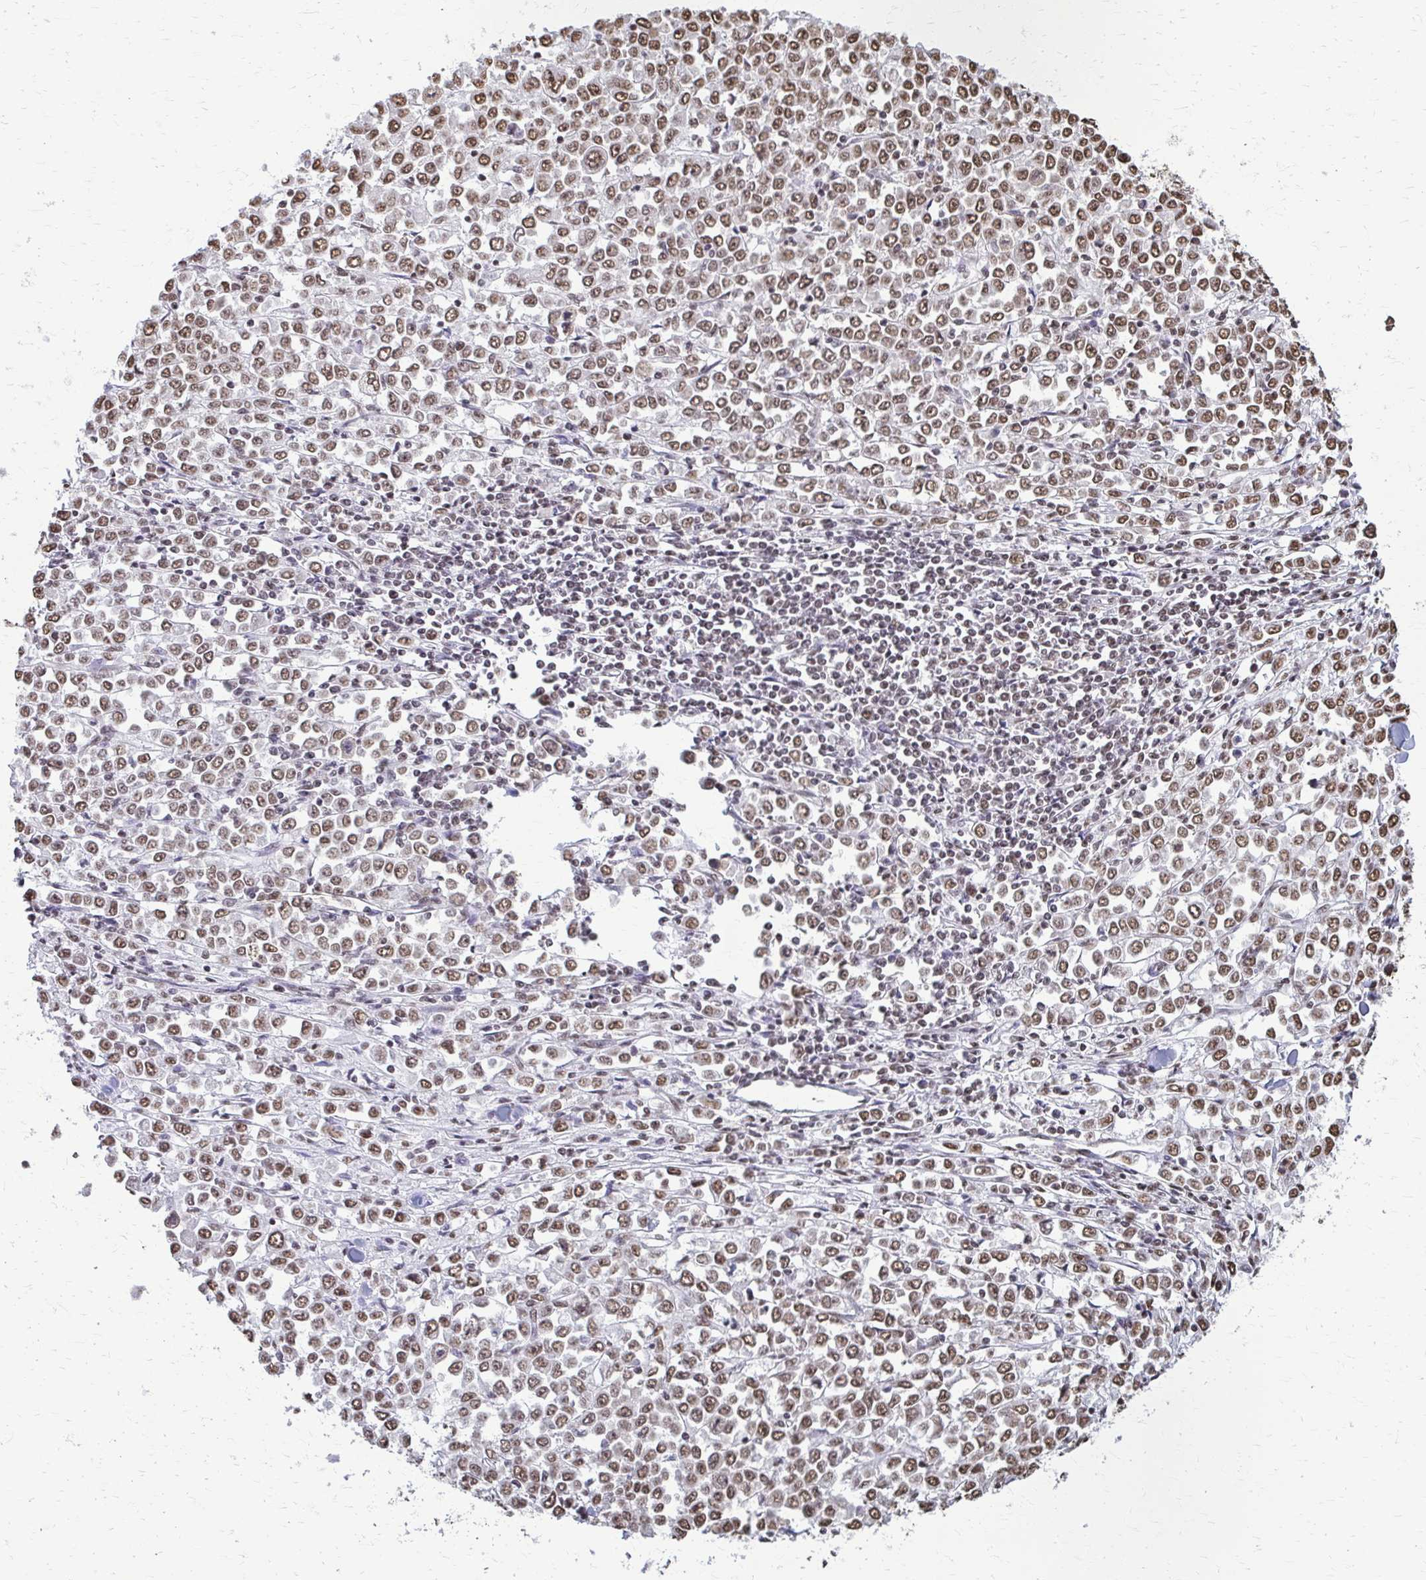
{"staining": {"intensity": "moderate", "quantity": ">75%", "location": "nuclear"}, "tissue": "stomach cancer", "cell_type": "Tumor cells", "image_type": "cancer", "snomed": [{"axis": "morphology", "description": "Adenocarcinoma, NOS"}, {"axis": "topography", "description": "Stomach, upper"}], "caption": "Immunohistochemical staining of adenocarcinoma (stomach) exhibits medium levels of moderate nuclear expression in about >75% of tumor cells.", "gene": "SNRPA", "patient": {"sex": "male", "age": 70}}